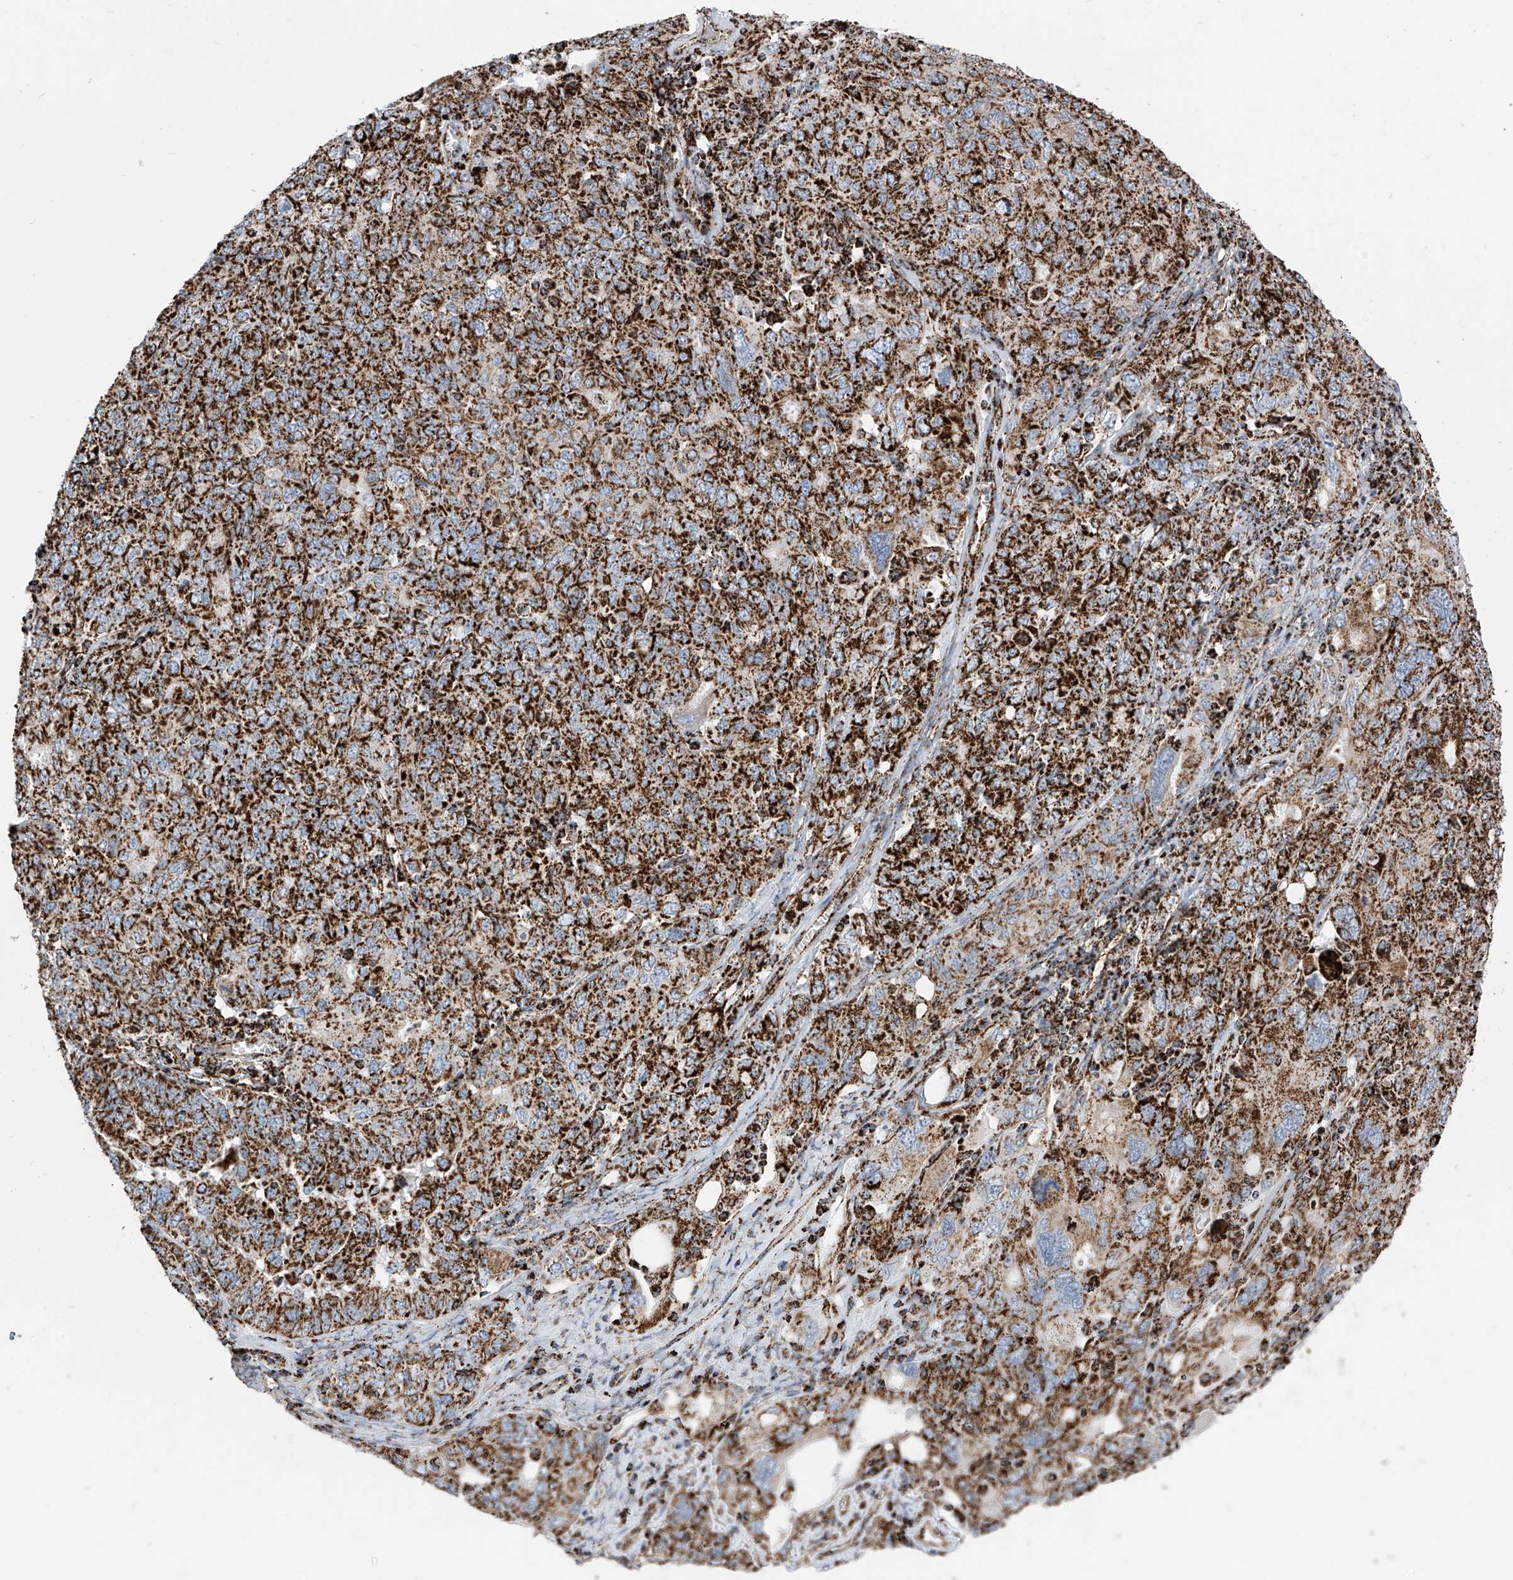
{"staining": {"intensity": "strong", "quantity": ">75%", "location": "cytoplasmic/membranous"}, "tissue": "ovarian cancer", "cell_type": "Tumor cells", "image_type": "cancer", "snomed": [{"axis": "morphology", "description": "Carcinoma, endometroid"}, {"axis": "topography", "description": "Ovary"}], "caption": "Strong cytoplasmic/membranous expression for a protein is seen in approximately >75% of tumor cells of ovarian cancer (endometroid carcinoma) using immunohistochemistry (IHC).", "gene": "COX5B", "patient": {"sex": "female", "age": 62}}